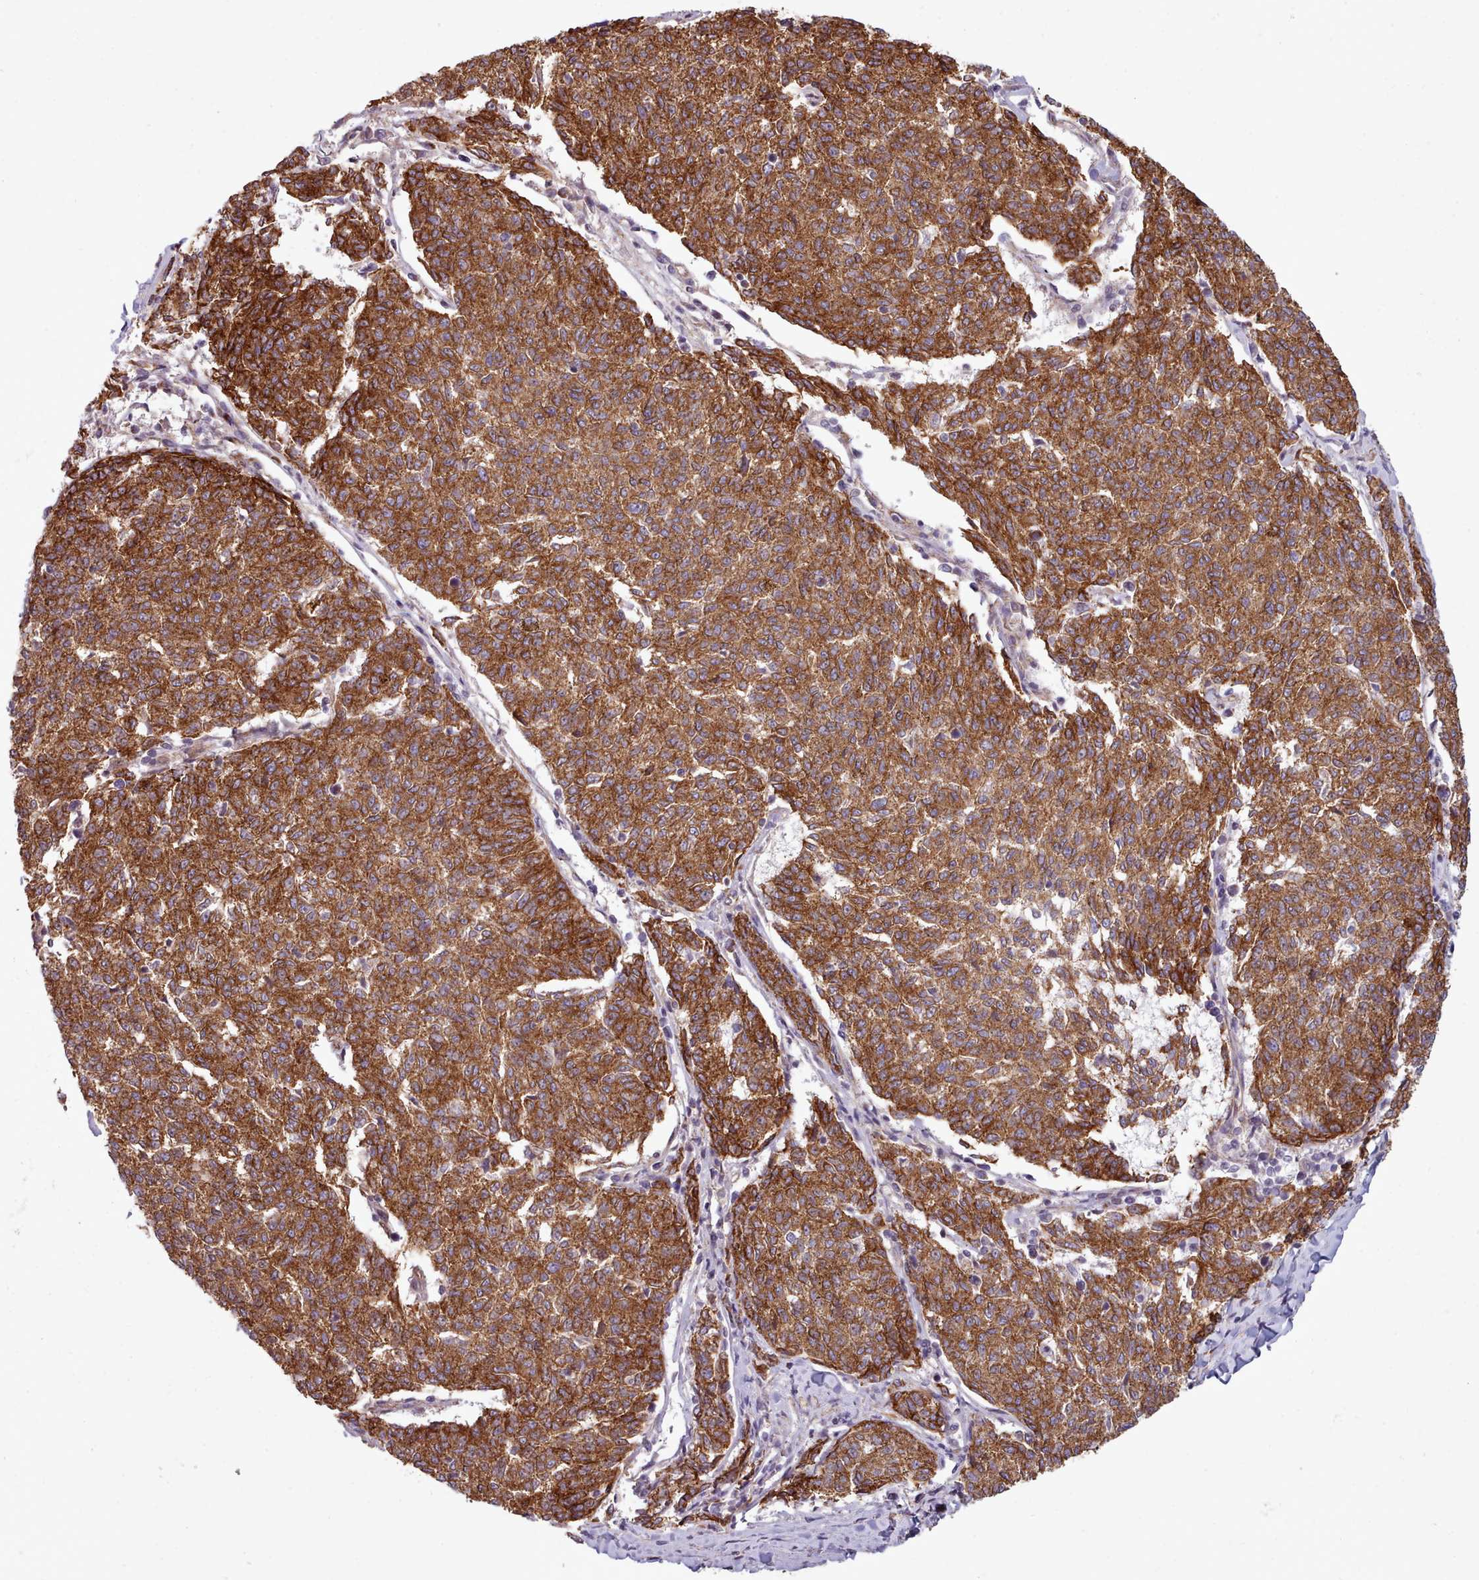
{"staining": {"intensity": "strong", "quantity": ">75%", "location": "cytoplasmic/membranous"}, "tissue": "melanoma", "cell_type": "Tumor cells", "image_type": "cancer", "snomed": [{"axis": "morphology", "description": "Malignant melanoma, NOS"}, {"axis": "topography", "description": "Skin"}], "caption": "Protein analysis of melanoma tissue demonstrates strong cytoplasmic/membranous expression in about >75% of tumor cells. Immunohistochemistry (ihc) stains the protein in brown and the nuclei are stained blue.", "gene": "MRPL46", "patient": {"sex": "female", "age": 72}}